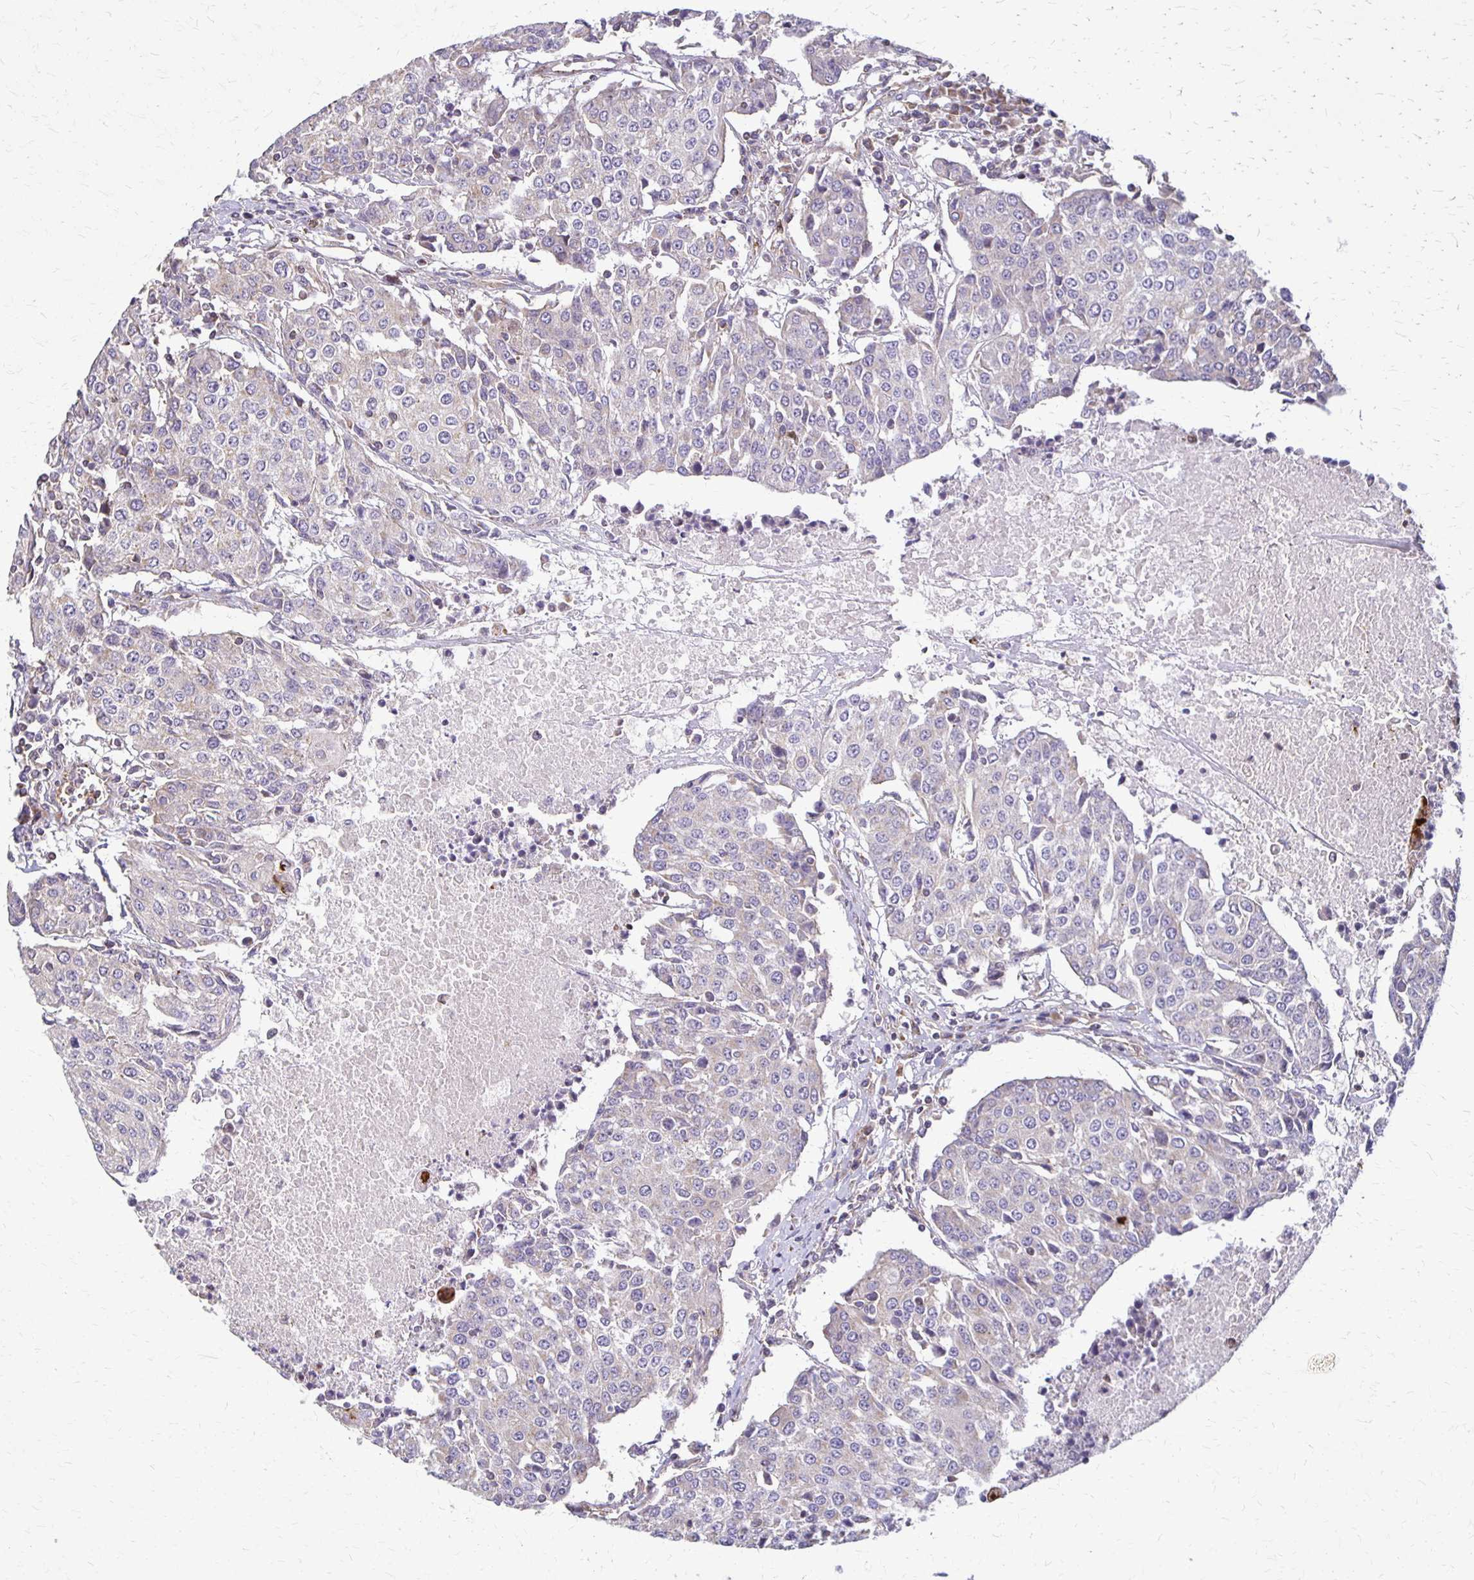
{"staining": {"intensity": "negative", "quantity": "none", "location": "none"}, "tissue": "urothelial cancer", "cell_type": "Tumor cells", "image_type": "cancer", "snomed": [{"axis": "morphology", "description": "Urothelial carcinoma, High grade"}, {"axis": "topography", "description": "Urinary bladder"}], "caption": "DAB immunohistochemical staining of human urothelial carcinoma (high-grade) reveals no significant expression in tumor cells. (DAB IHC with hematoxylin counter stain).", "gene": "EIF4EBP2", "patient": {"sex": "female", "age": 85}}